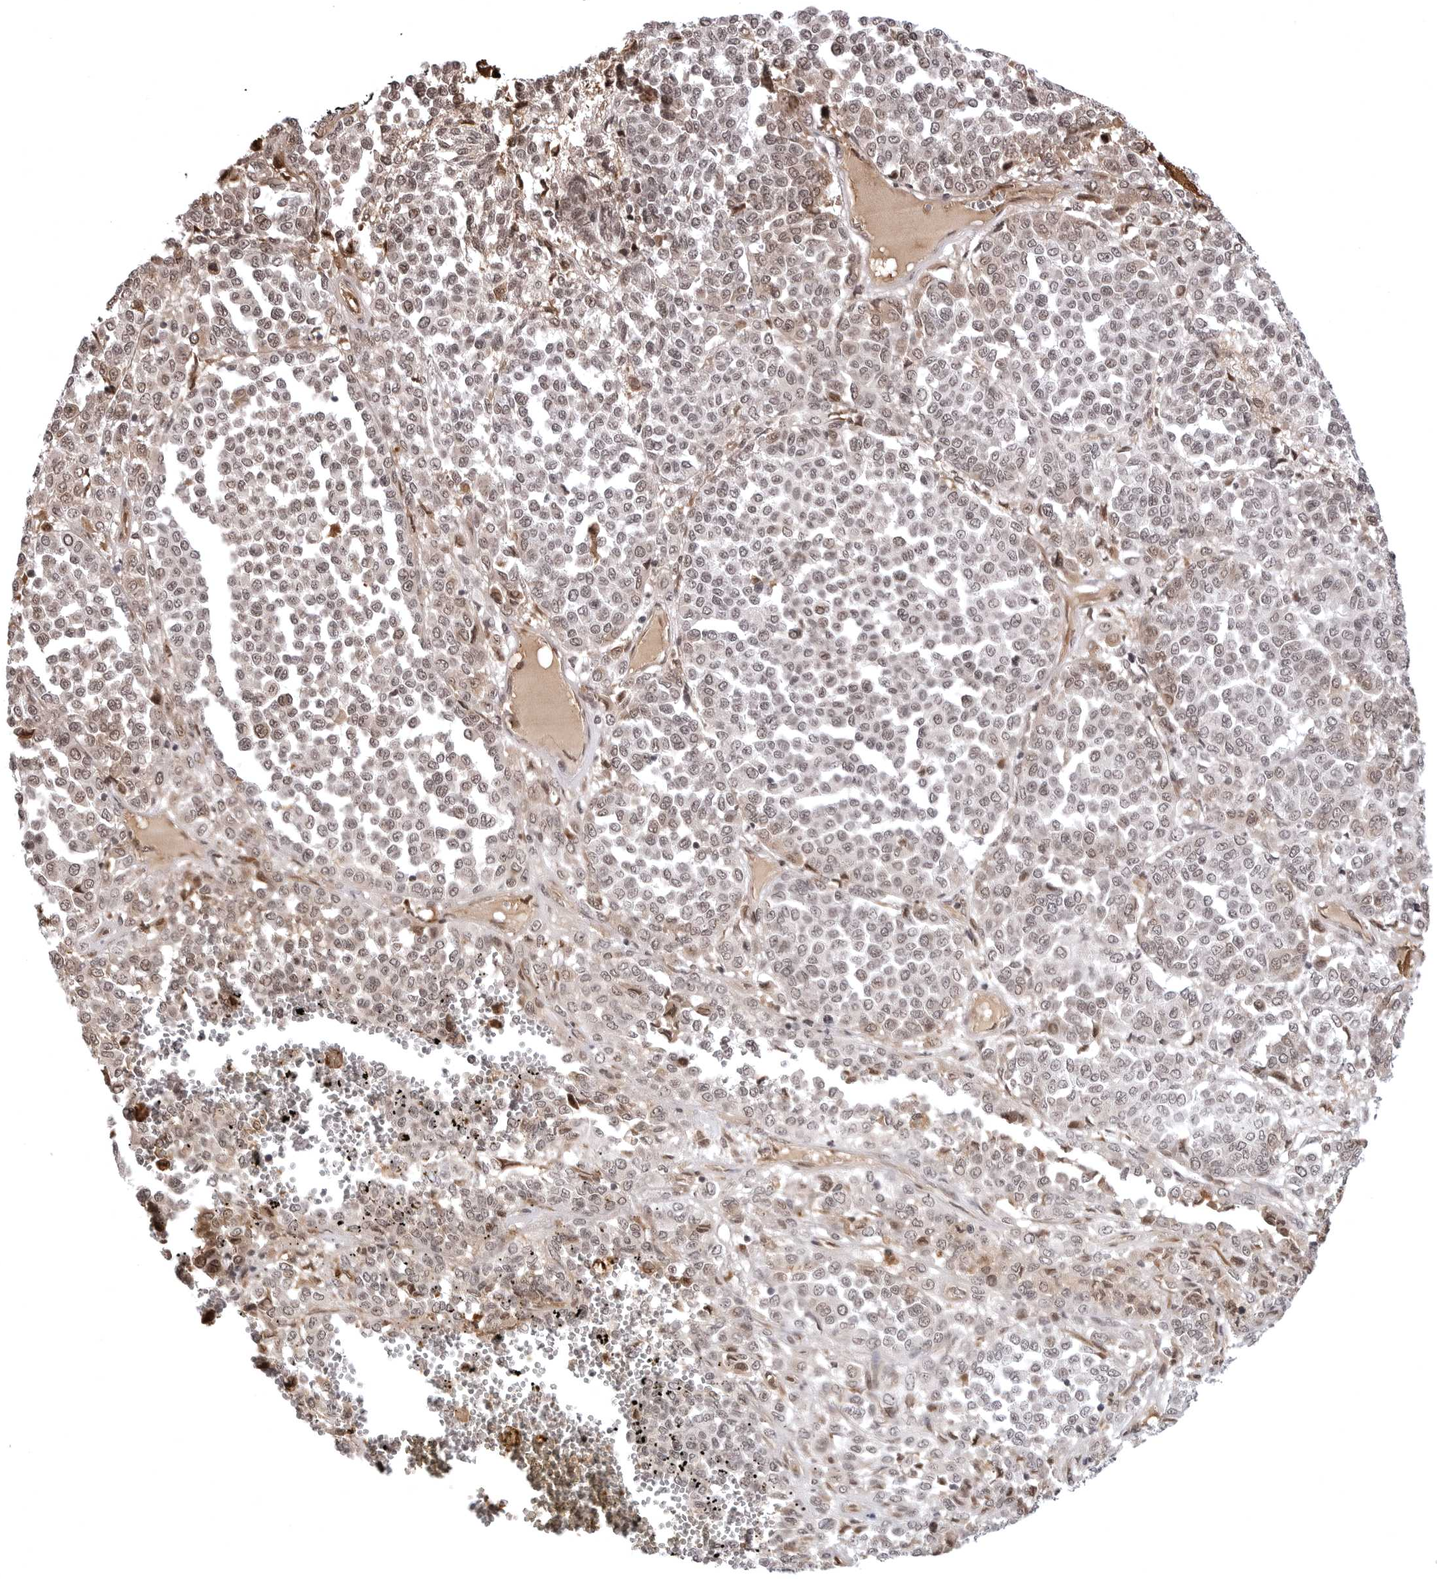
{"staining": {"intensity": "moderate", "quantity": ">75%", "location": "nuclear"}, "tissue": "melanoma", "cell_type": "Tumor cells", "image_type": "cancer", "snomed": [{"axis": "morphology", "description": "Malignant melanoma, Metastatic site"}, {"axis": "topography", "description": "Pancreas"}], "caption": "Malignant melanoma (metastatic site) stained with a protein marker displays moderate staining in tumor cells.", "gene": "PHF3", "patient": {"sex": "female", "age": 30}}